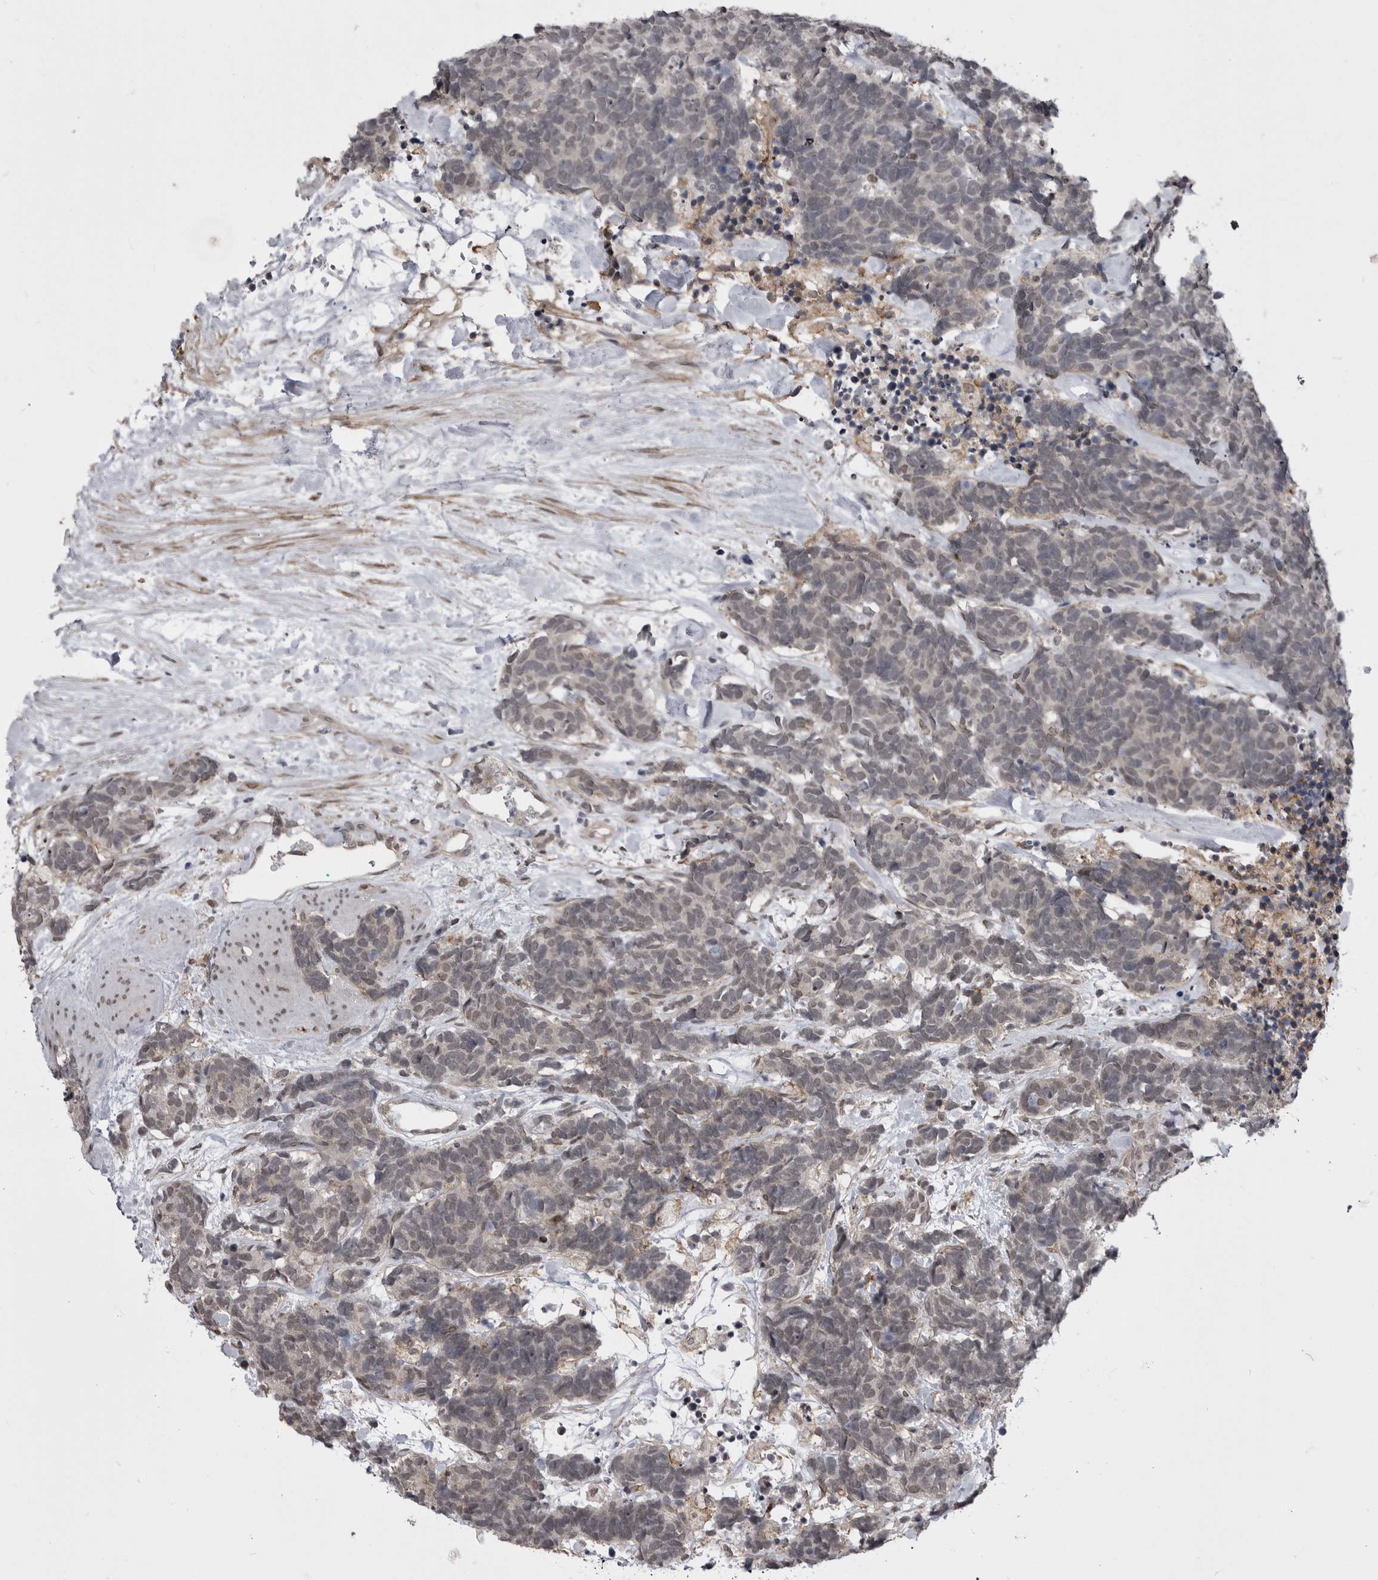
{"staining": {"intensity": "negative", "quantity": "none", "location": "none"}, "tissue": "carcinoid", "cell_type": "Tumor cells", "image_type": "cancer", "snomed": [{"axis": "morphology", "description": "Carcinoma, NOS"}, {"axis": "morphology", "description": "Carcinoid, malignant, NOS"}, {"axis": "topography", "description": "Urinary bladder"}], "caption": "Carcinoid (malignant) was stained to show a protein in brown. There is no significant expression in tumor cells.", "gene": "ABL1", "patient": {"sex": "male", "age": 57}}